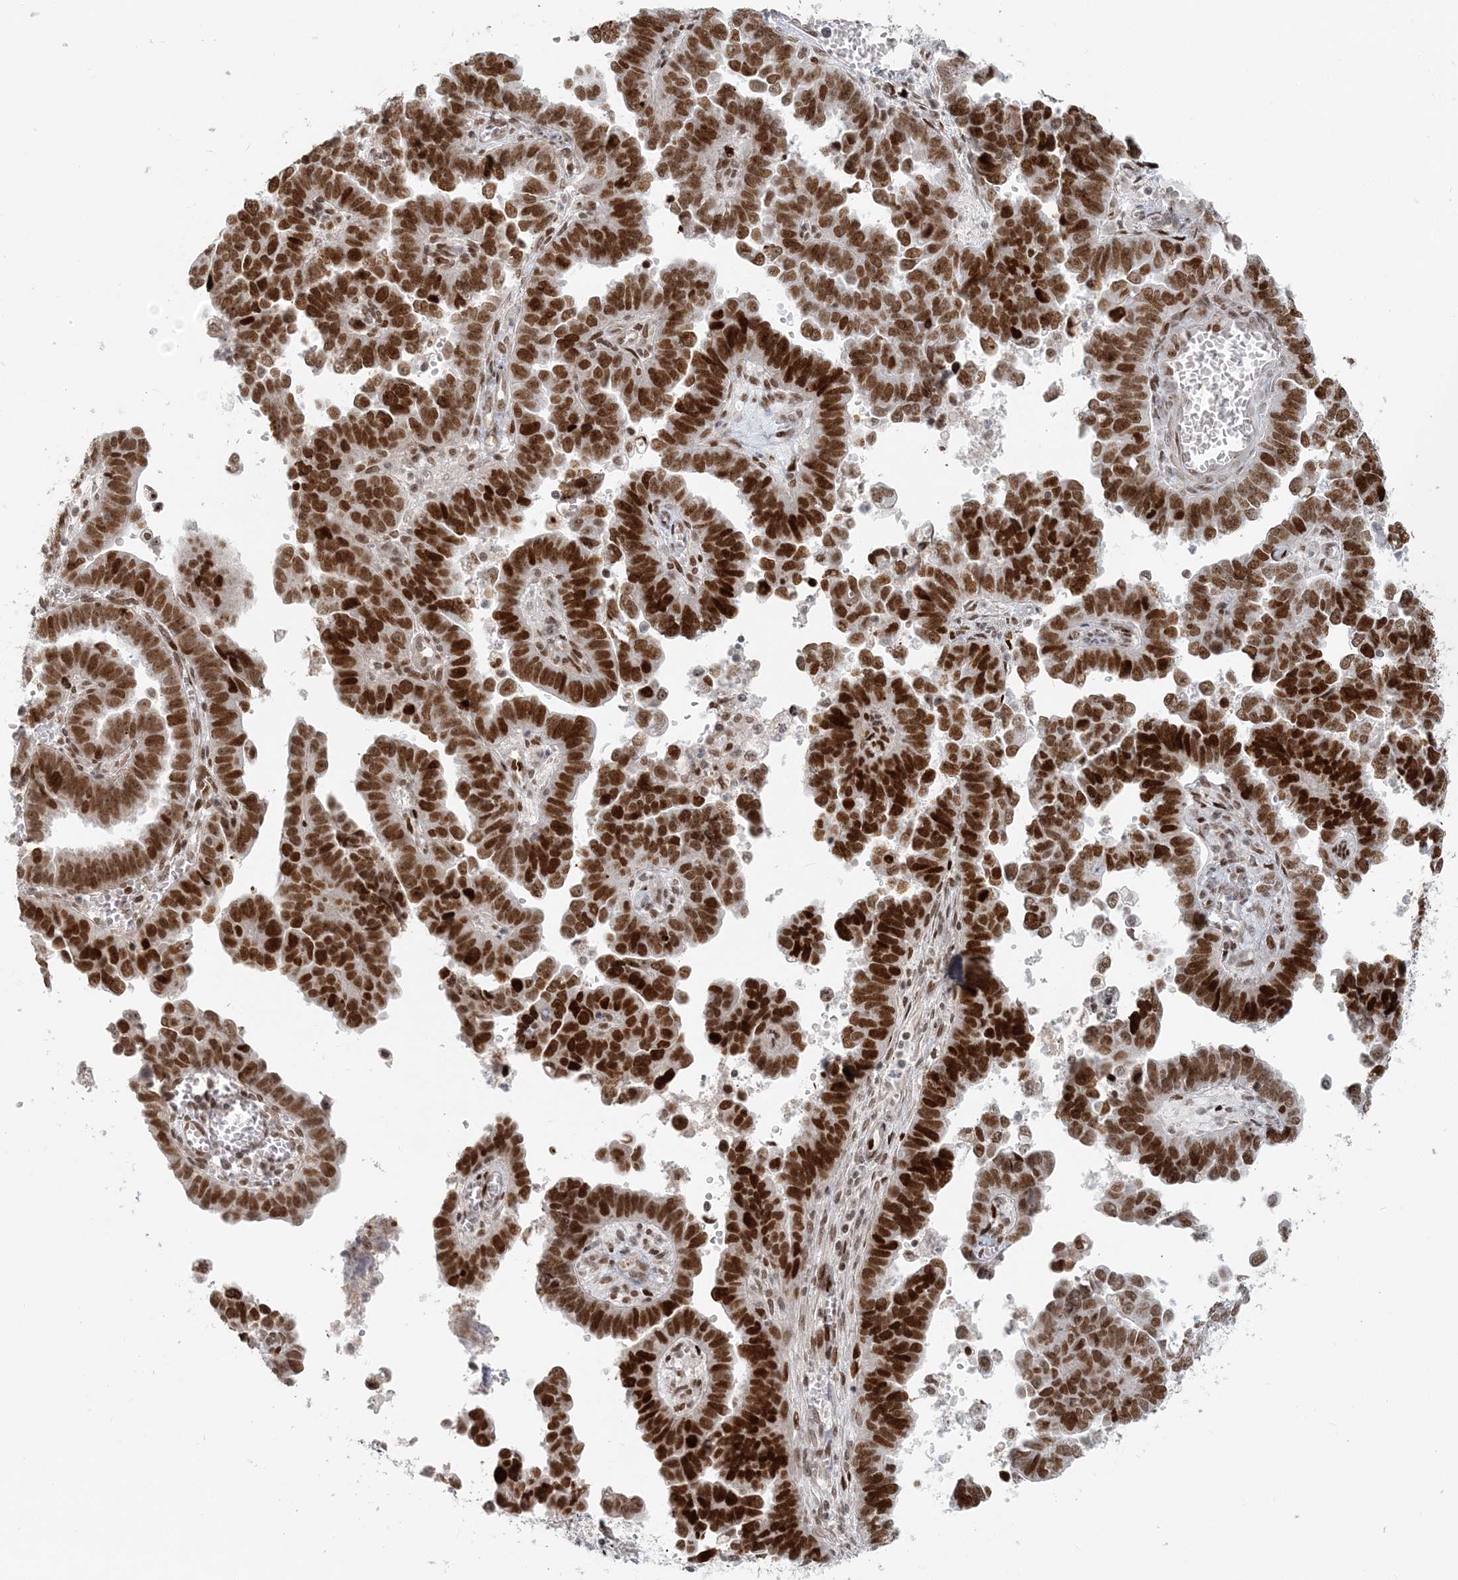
{"staining": {"intensity": "strong", "quantity": ">75%", "location": "nuclear"}, "tissue": "endometrial cancer", "cell_type": "Tumor cells", "image_type": "cancer", "snomed": [{"axis": "morphology", "description": "Adenocarcinoma, NOS"}, {"axis": "topography", "description": "Endometrium"}], "caption": "Protein staining exhibits strong nuclear positivity in approximately >75% of tumor cells in endometrial cancer.", "gene": "BAZ1B", "patient": {"sex": "female", "age": 75}}